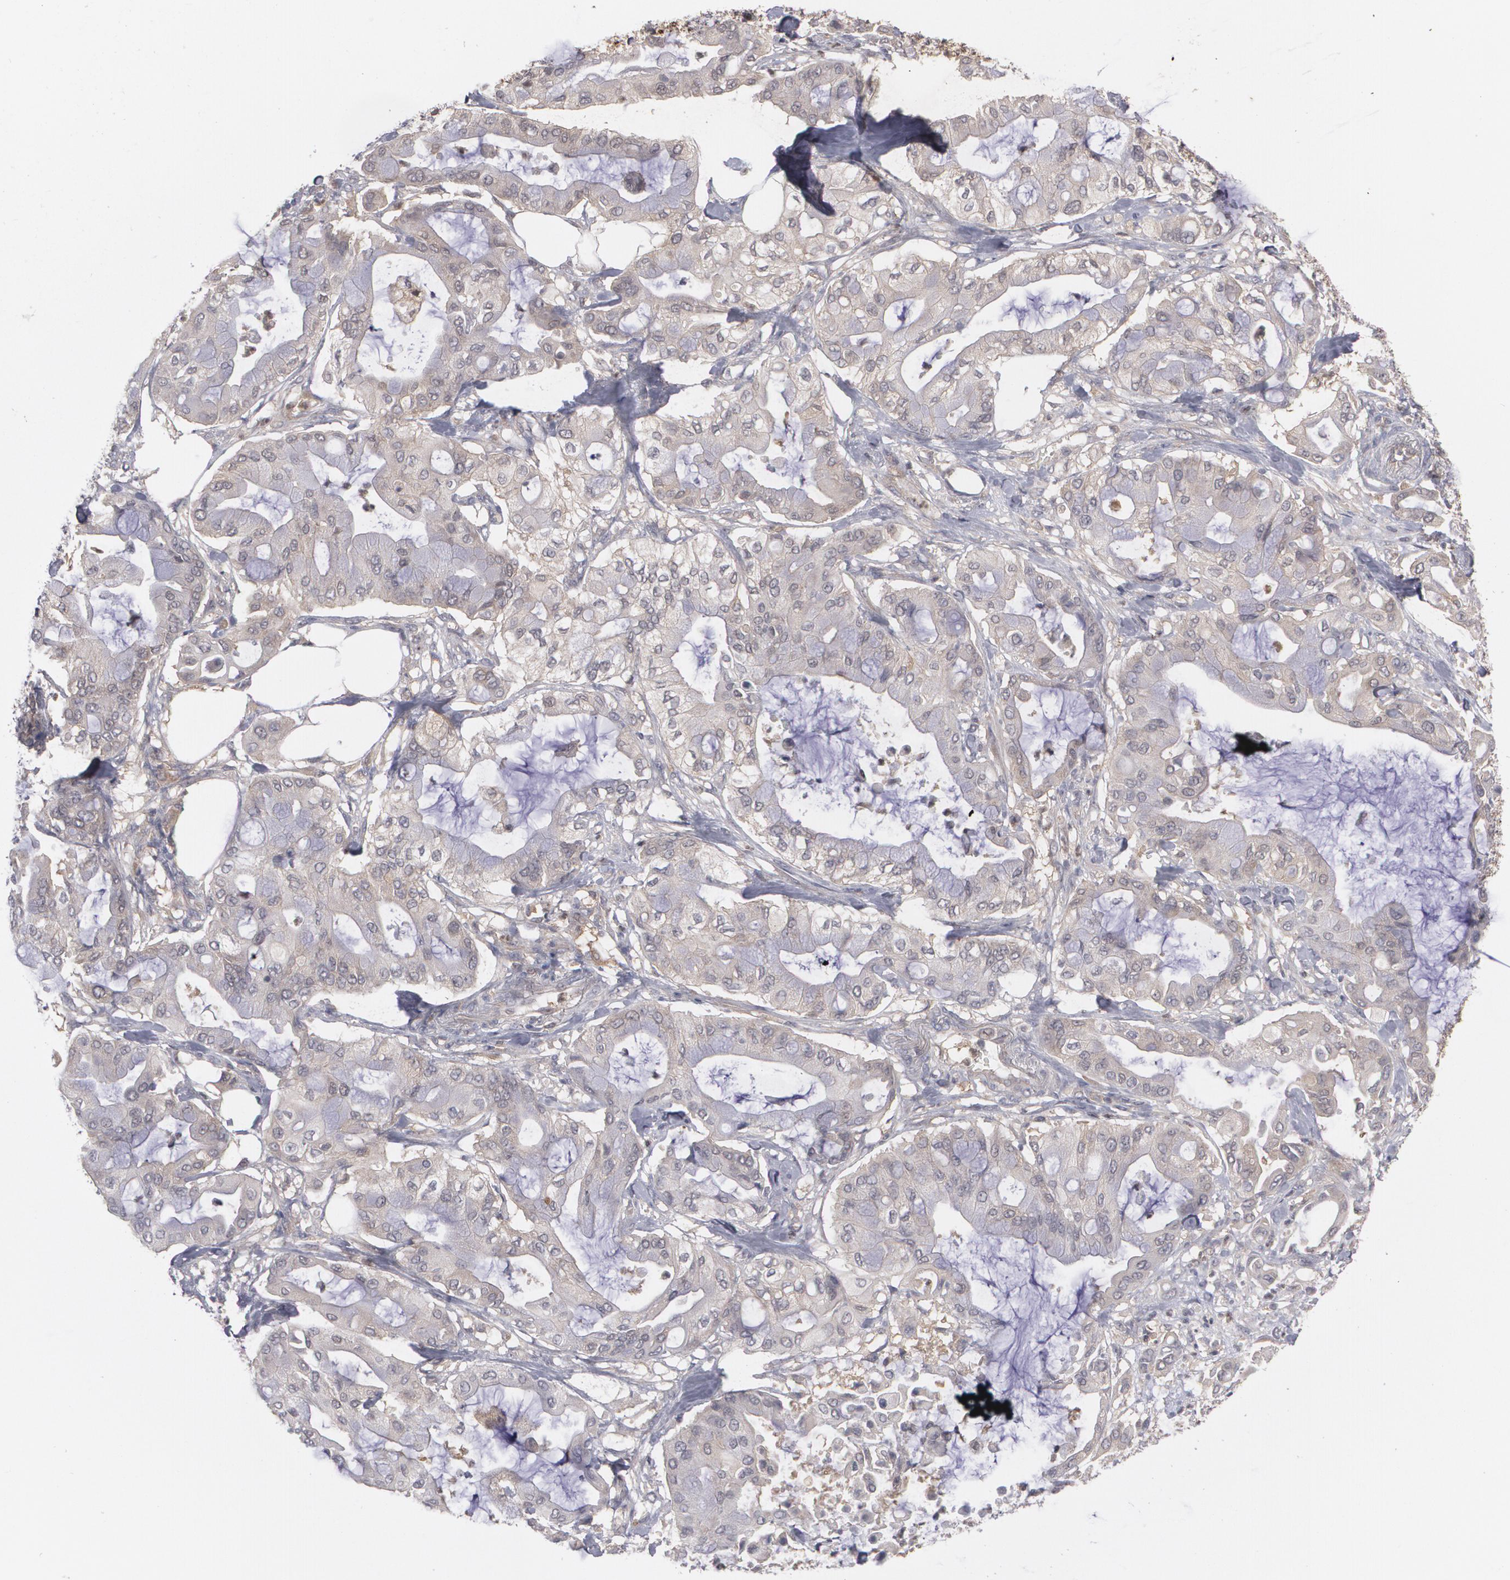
{"staining": {"intensity": "weak", "quantity": ">75%", "location": "cytoplasmic/membranous"}, "tissue": "pancreatic cancer", "cell_type": "Tumor cells", "image_type": "cancer", "snomed": [{"axis": "morphology", "description": "Adenocarcinoma, NOS"}, {"axis": "morphology", "description": "Adenocarcinoma, metastatic, NOS"}, {"axis": "topography", "description": "Lymph node"}, {"axis": "topography", "description": "Pancreas"}, {"axis": "topography", "description": "Duodenum"}], "caption": "Weak cytoplasmic/membranous positivity for a protein is seen in about >75% of tumor cells of adenocarcinoma (pancreatic) using IHC.", "gene": "HTT", "patient": {"sex": "female", "age": 64}}